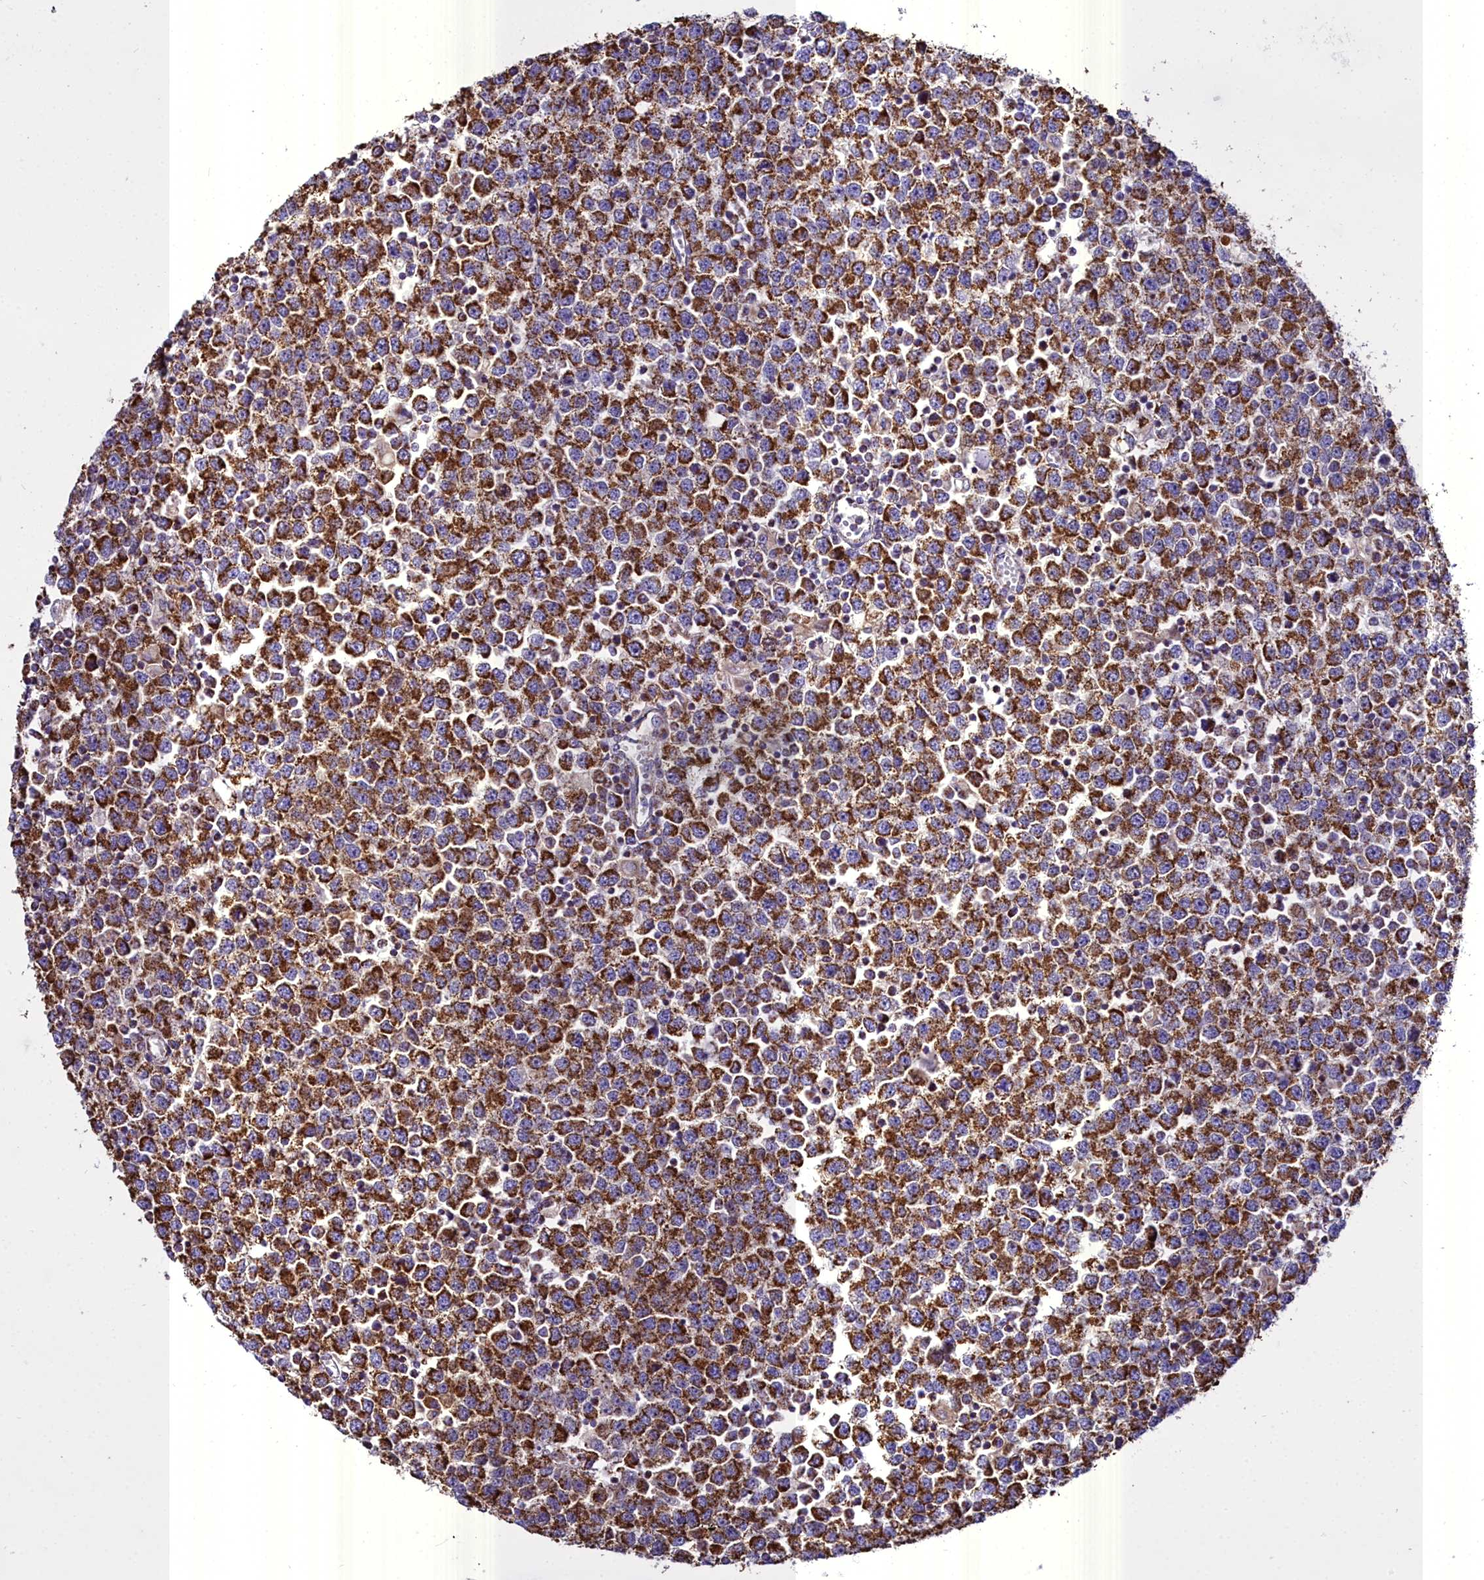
{"staining": {"intensity": "strong", "quantity": ">75%", "location": "cytoplasmic/membranous"}, "tissue": "testis cancer", "cell_type": "Tumor cells", "image_type": "cancer", "snomed": [{"axis": "morphology", "description": "Seminoma, NOS"}, {"axis": "topography", "description": "Testis"}], "caption": "The histopathology image reveals immunohistochemical staining of testis seminoma. There is strong cytoplasmic/membranous expression is appreciated in about >75% of tumor cells. The staining was performed using DAB to visualize the protein expression in brown, while the nuclei were stained in blue with hematoxylin (Magnification: 20x).", "gene": "WDFY3", "patient": {"sex": "male", "age": 65}}